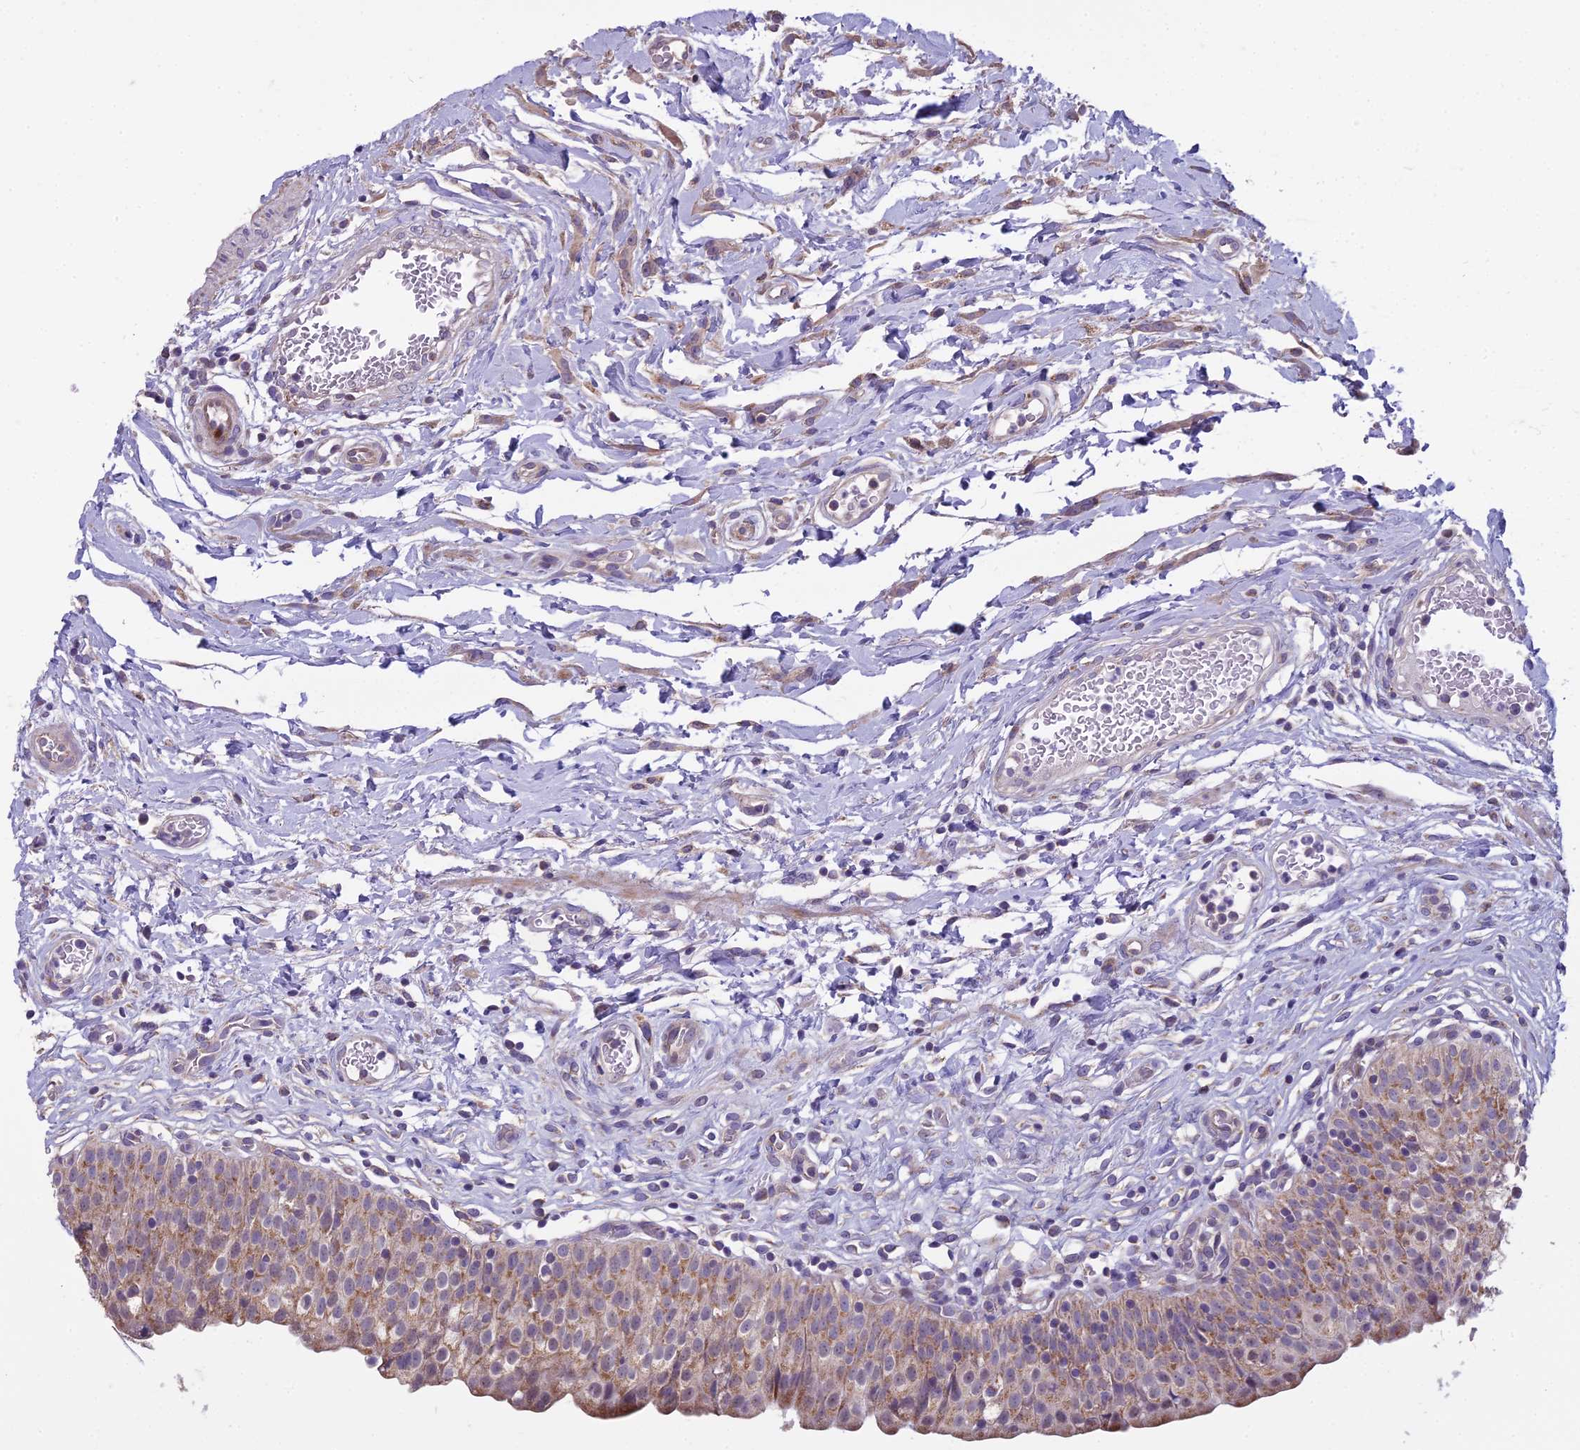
{"staining": {"intensity": "moderate", "quantity": ">75%", "location": "cytoplasmic/membranous"}, "tissue": "urinary bladder", "cell_type": "Urothelial cells", "image_type": "normal", "snomed": [{"axis": "morphology", "description": "Normal tissue, NOS"}, {"axis": "topography", "description": "Urinary bladder"}], "caption": "The immunohistochemical stain shows moderate cytoplasmic/membranous positivity in urothelial cells of unremarkable urinary bladder.", "gene": "DUS2", "patient": {"sex": "male", "age": 55}}